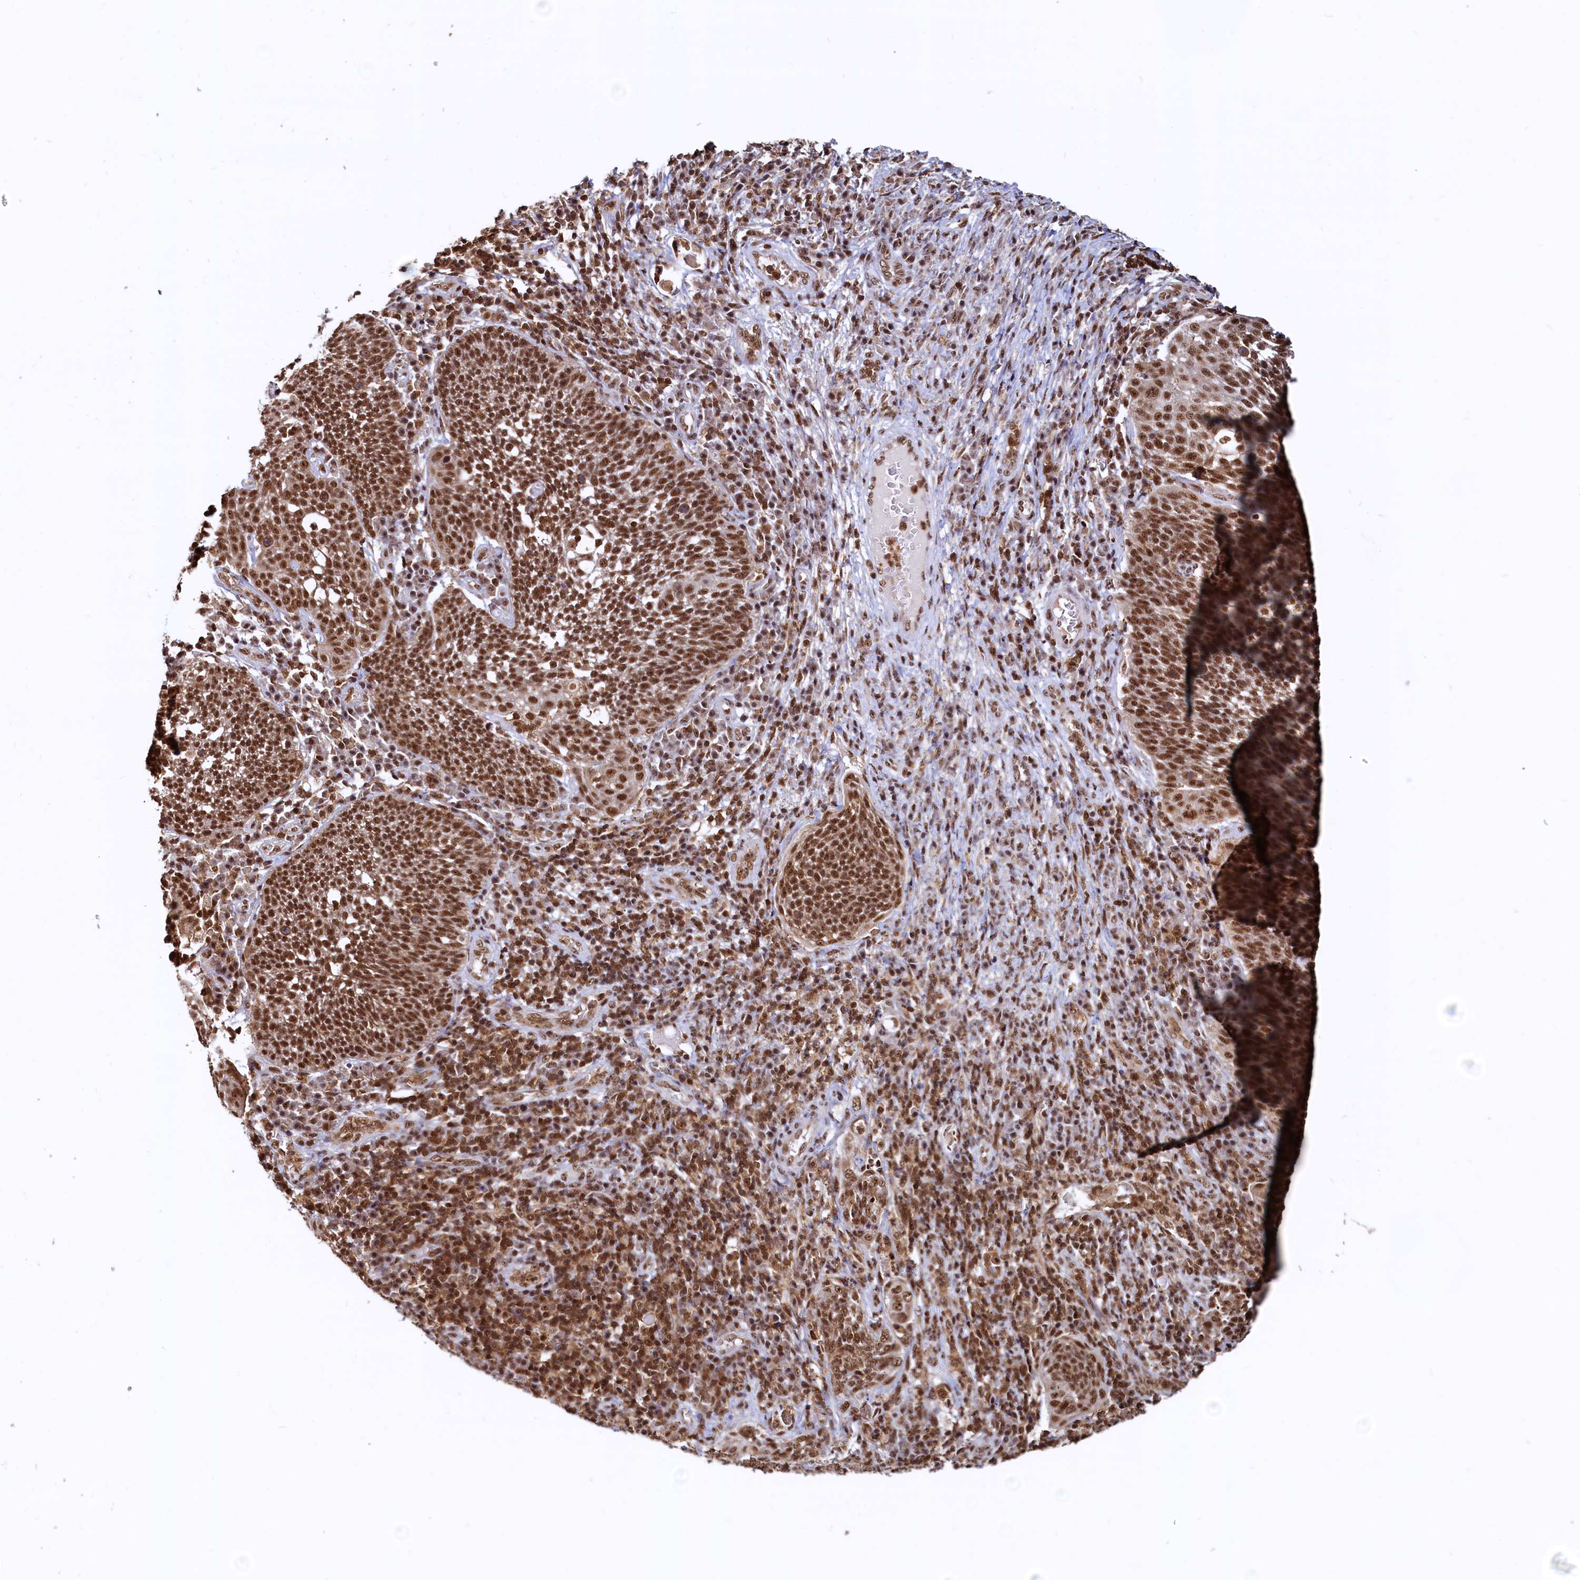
{"staining": {"intensity": "strong", "quantity": ">75%", "location": "nuclear"}, "tissue": "cervical cancer", "cell_type": "Tumor cells", "image_type": "cancer", "snomed": [{"axis": "morphology", "description": "Squamous cell carcinoma, NOS"}, {"axis": "topography", "description": "Cervix"}], "caption": "Immunohistochemistry (IHC) of human cervical squamous cell carcinoma exhibits high levels of strong nuclear expression in approximately >75% of tumor cells. (Brightfield microscopy of DAB IHC at high magnification).", "gene": "RSRC2", "patient": {"sex": "female", "age": 34}}